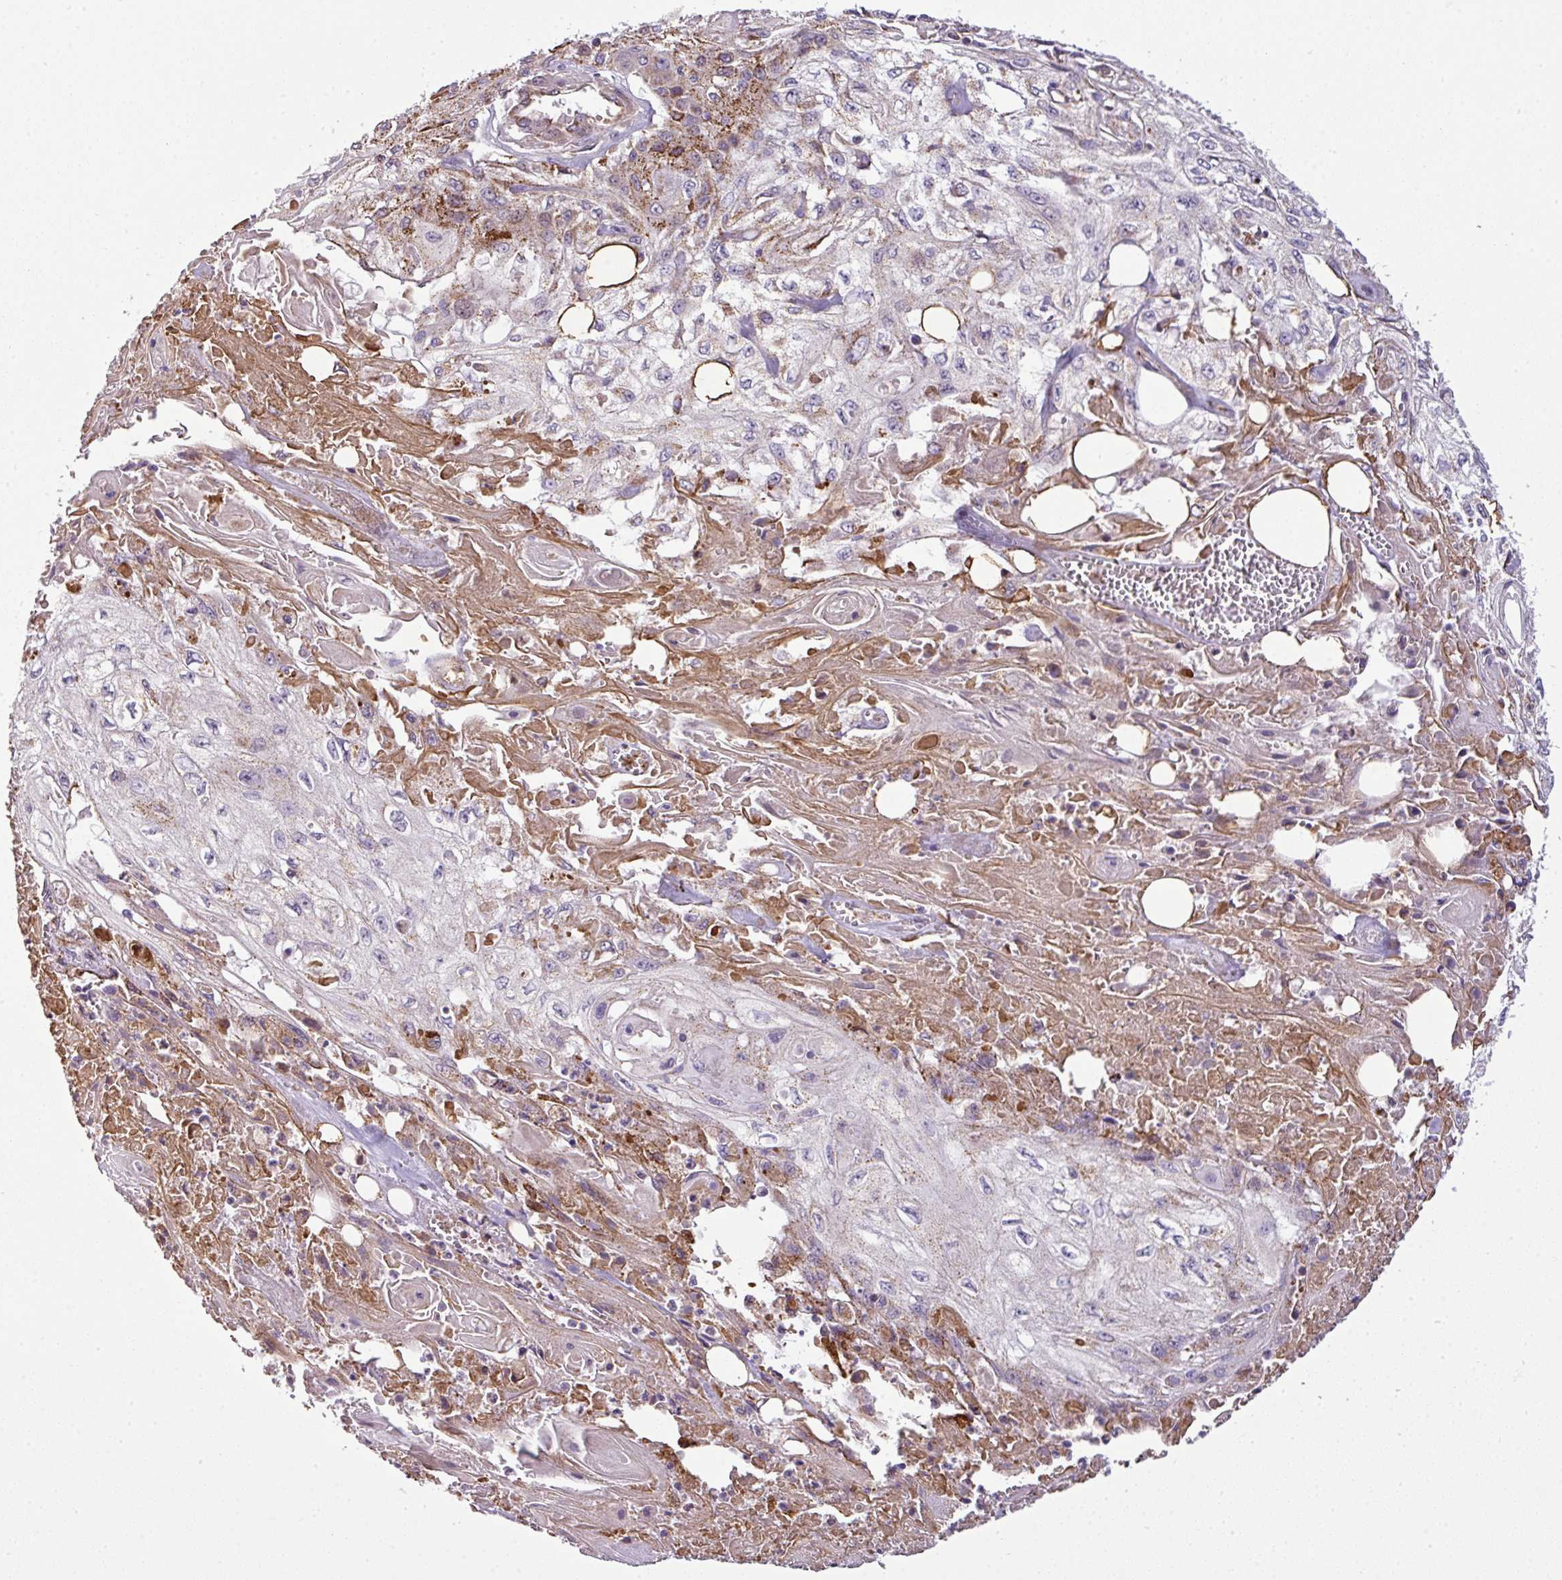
{"staining": {"intensity": "moderate", "quantity": "25%-75%", "location": "cytoplasmic/membranous"}, "tissue": "skin cancer", "cell_type": "Tumor cells", "image_type": "cancer", "snomed": [{"axis": "morphology", "description": "Squamous cell carcinoma, NOS"}, {"axis": "morphology", "description": "Squamous cell carcinoma, metastatic, NOS"}, {"axis": "topography", "description": "Skin"}, {"axis": "topography", "description": "Lymph node"}], "caption": "DAB (3,3'-diaminobenzidine) immunohistochemical staining of human squamous cell carcinoma (skin) displays moderate cytoplasmic/membranous protein positivity in about 25%-75% of tumor cells.", "gene": "PRELID3B", "patient": {"sex": "male", "age": 75}}